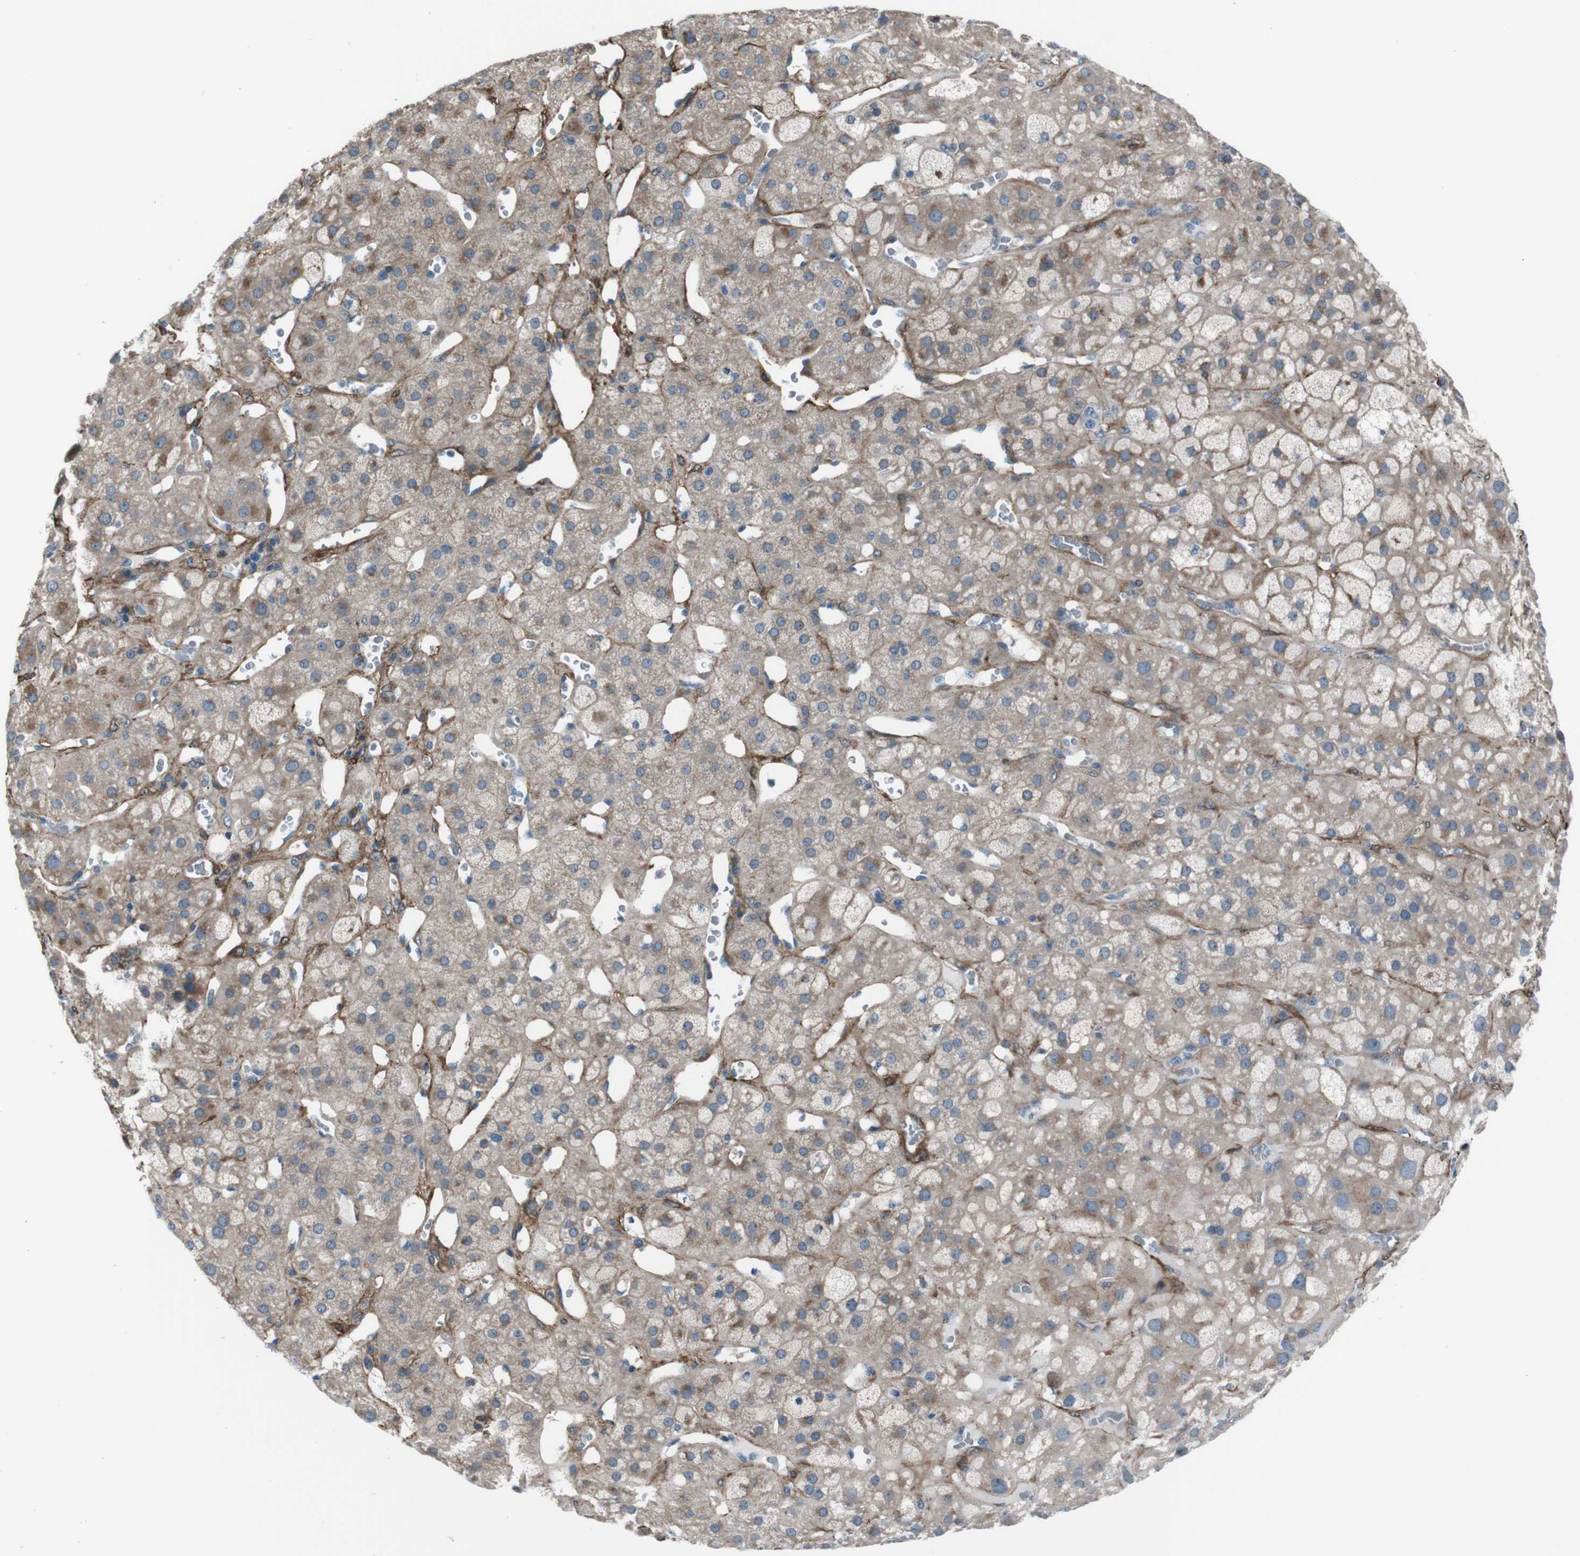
{"staining": {"intensity": "moderate", "quantity": "25%-75%", "location": "cytoplasmic/membranous"}, "tissue": "adrenal gland", "cell_type": "Glandular cells", "image_type": "normal", "snomed": [{"axis": "morphology", "description": "Normal tissue, NOS"}, {"axis": "topography", "description": "Adrenal gland"}], "caption": "A brown stain labels moderate cytoplasmic/membranous staining of a protein in glandular cells of benign adrenal gland. (IHC, brightfield microscopy, high magnification).", "gene": "PDLIM5", "patient": {"sex": "female", "age": 47}}